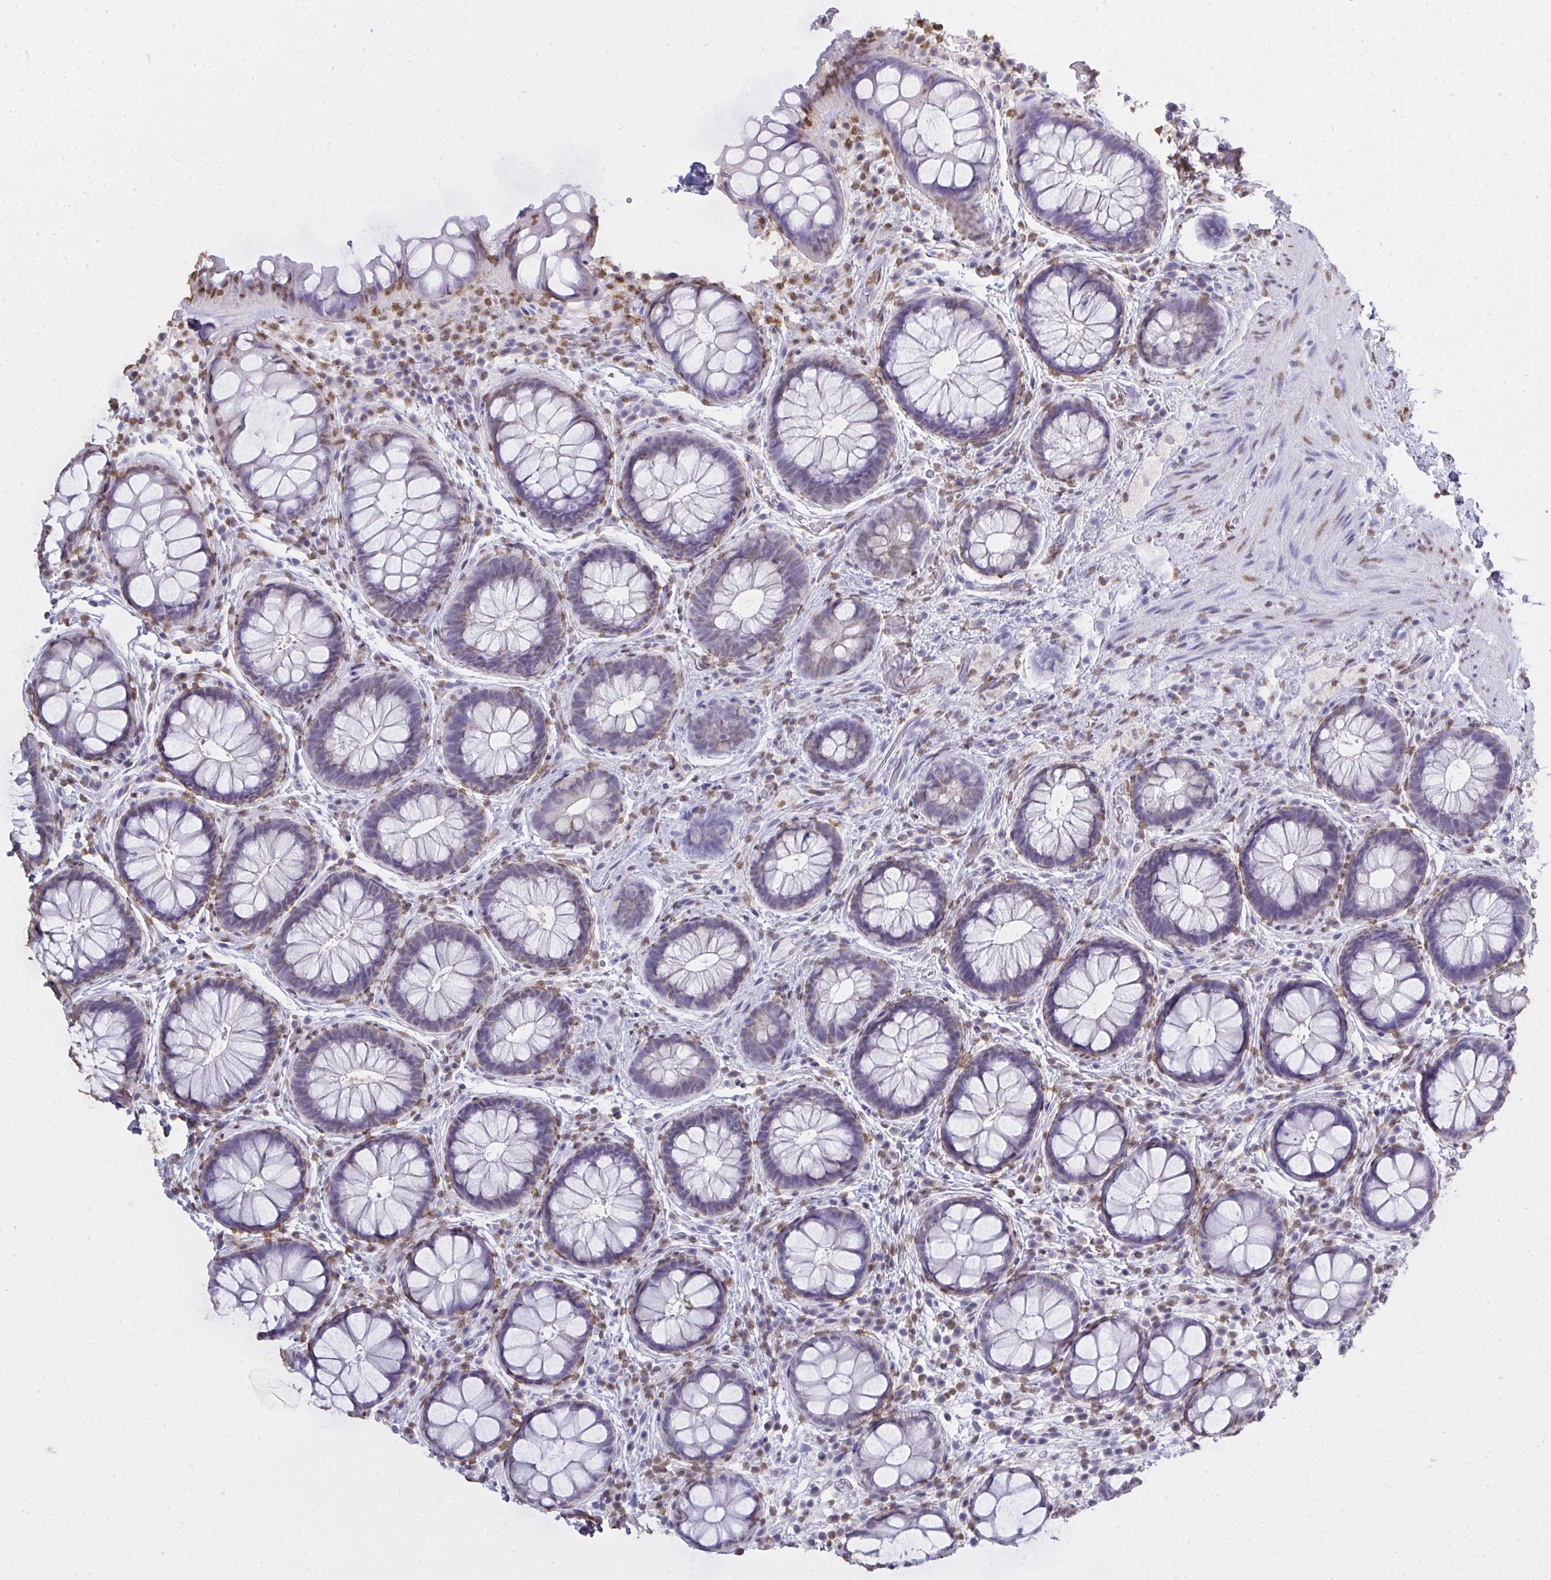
{"staining": {"intensity": "weak", "quantity": "25%-75%", "location": "nuclear"}, "tissue": "rectum", "cell_type": "Glandular cells", "image_type": "normal", "snomed": [{"axis": "morphology", "description": "Normal tissue, NOS"}, {"axis": "topography", "description": "Rectum"}], "caption": "This micrograph shows immunohistochemistry staining of benign rectum, with low weak nuclear staining in about 25%-75% of glandular cells.", "gene": "SEMA6B", "patient": {"sex": "female", "age": 69}}